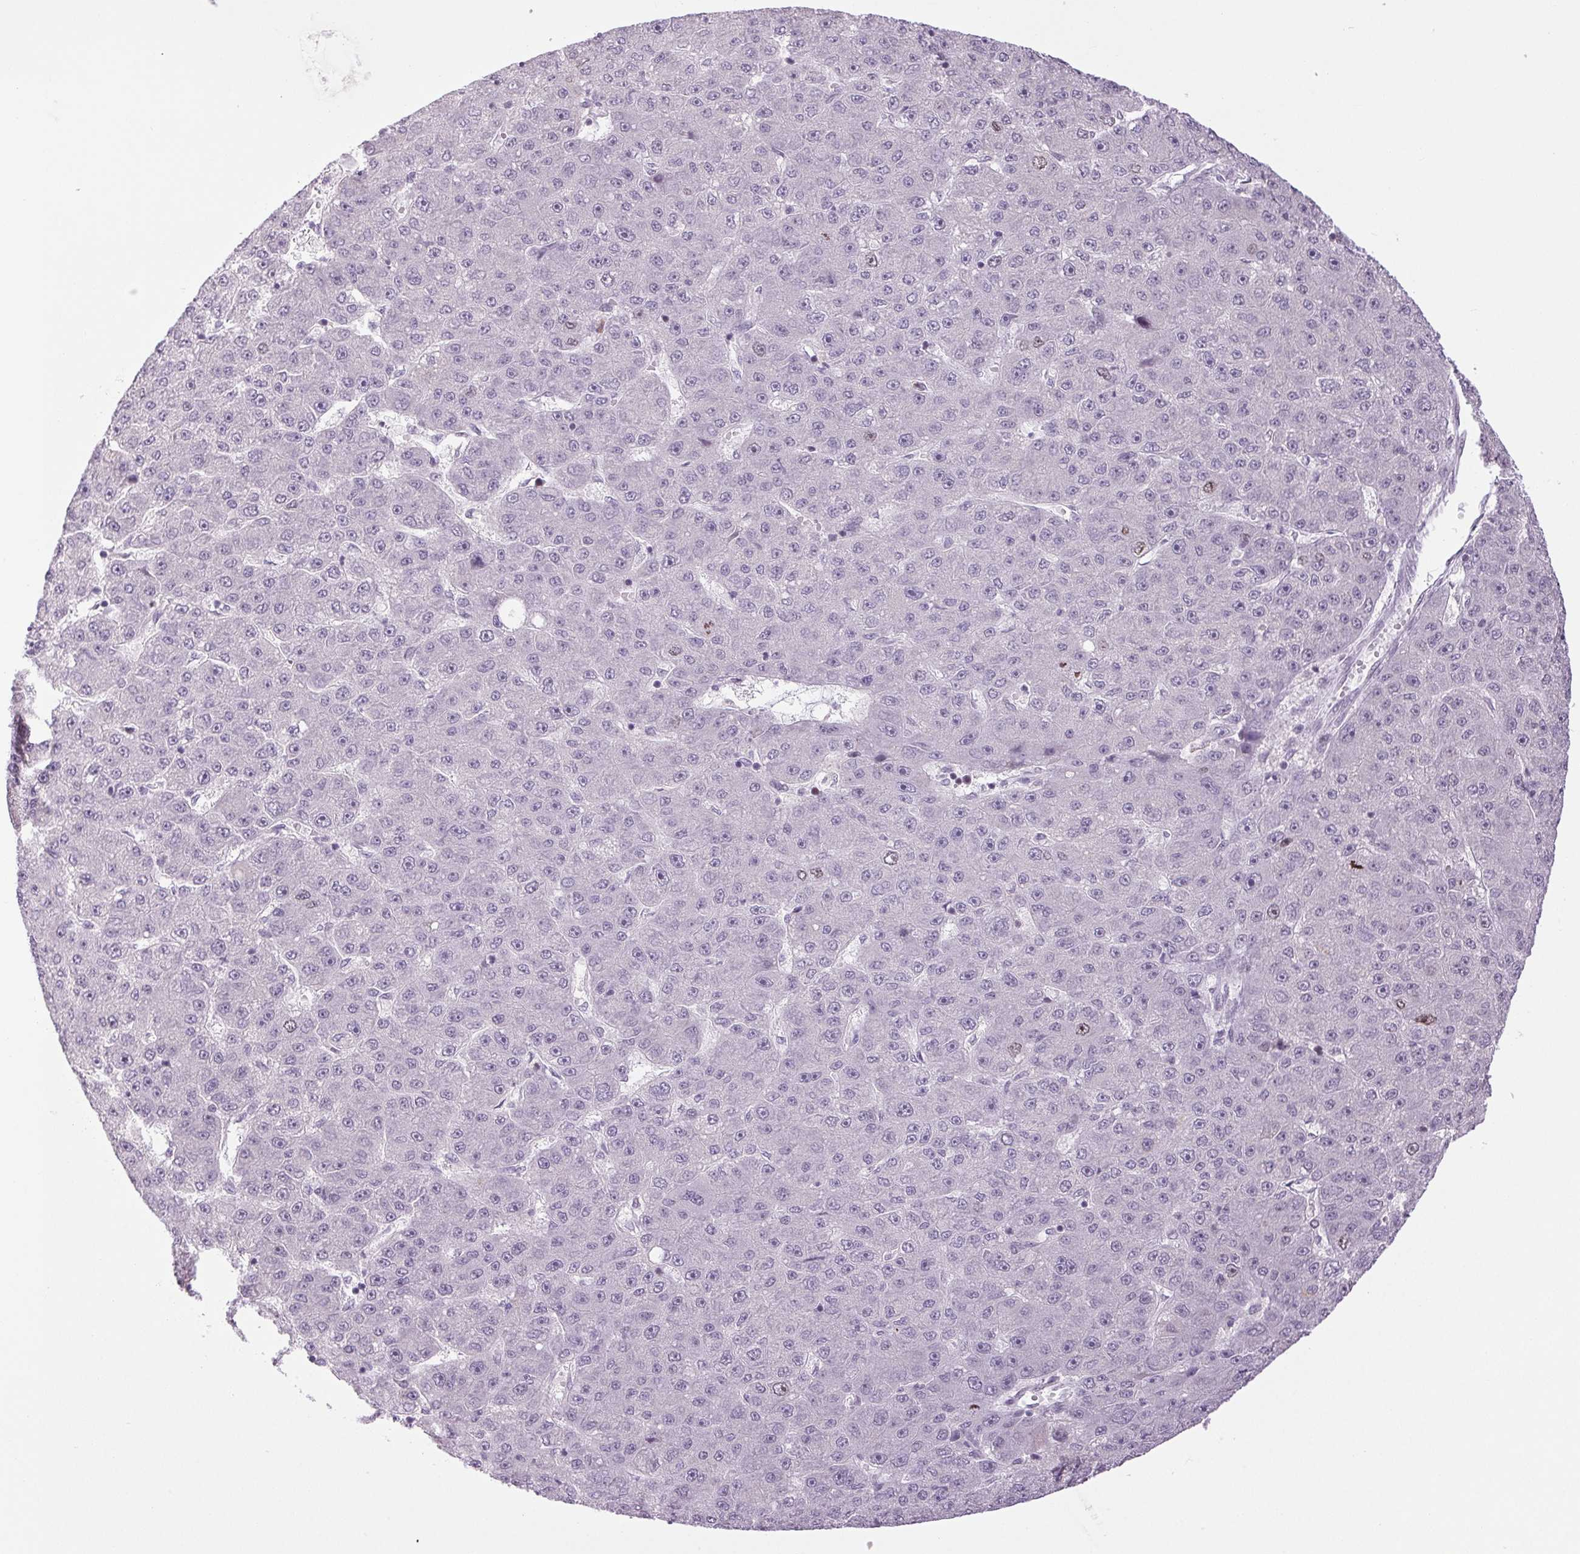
{"staining": {"intensity": "negative", "quantity": "none", "location": "none"}, "tissue": "liver cancer", "cell_type": "Tumor cells", "image_type": "cancer", "snomed": [{"axis": "morphology", "description": "Carcinoma, Hepatocellular, NOS"}, {"axis": "topography", "description": "Liver"}], "caption": "High magnification brightfield microscopy of liver cancer (hepatocellular carcinoma) stained with DAB (3,3'-diaminobenzidine) (brown) and counterstained with hematoxylin (blue): tumor cells show no significant staining.", "gene": "SMIM6", "patient": {"sex": "male", "age": 67}}